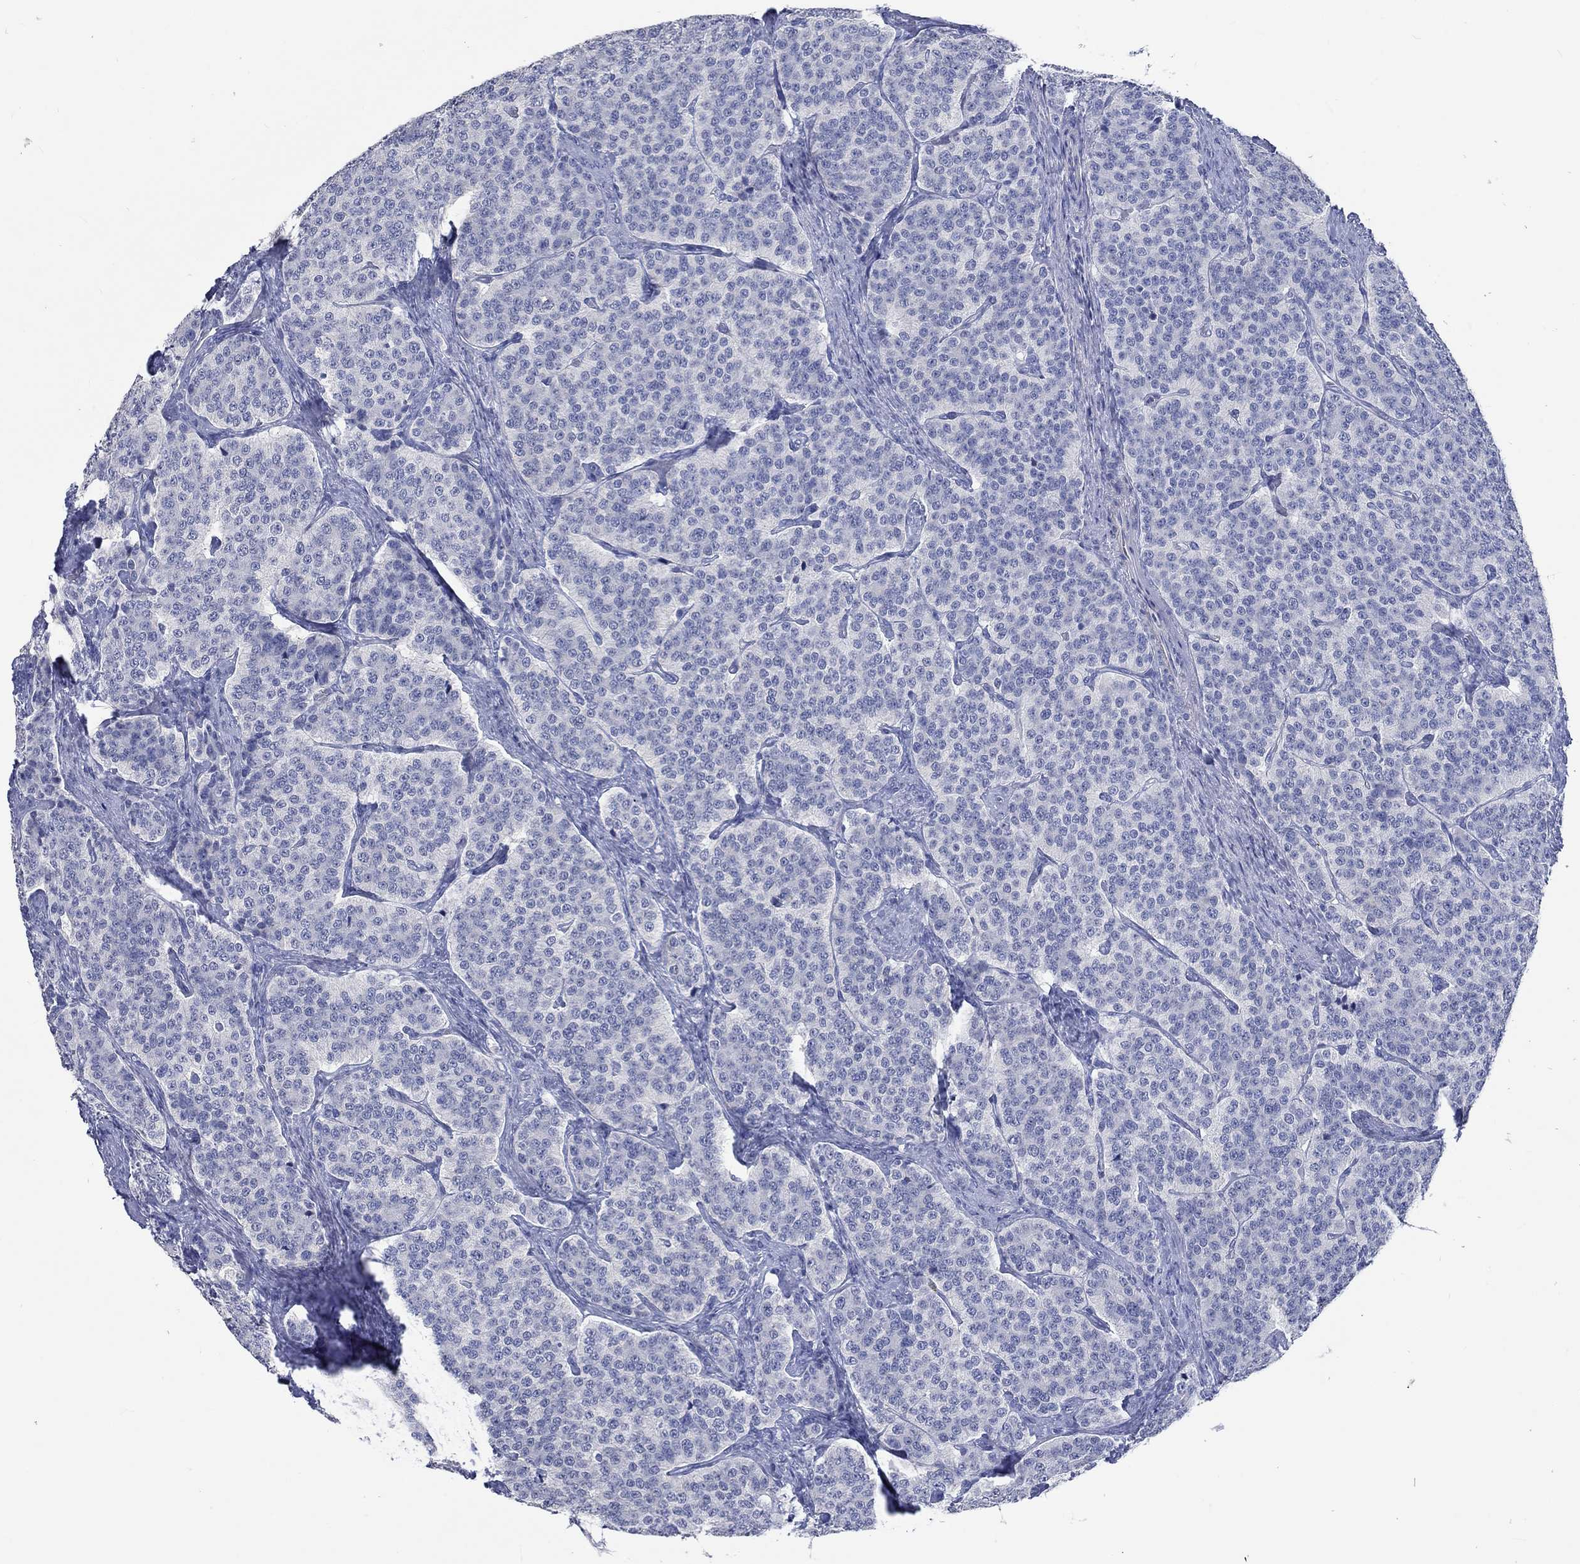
{"staining": {"intensity": "negative", "quantity": "none", "location": "none"}, "tissue": "carcinoid", "cell_type": "Tumor cells", "image_type": "cancer", "snomed": [{"axis": "morphology", "description": "Carcinoid, malignant, NOS"}, {"axis": "topography", "description": "Small intestine"}], "caption": "High power microscopy photomicrograph of an IHC image of carcinoid (malignant), revealing no significant staining in tumor cells.", "gene": "C4orf47", "patient": {"sex": "female", "age": 58}}